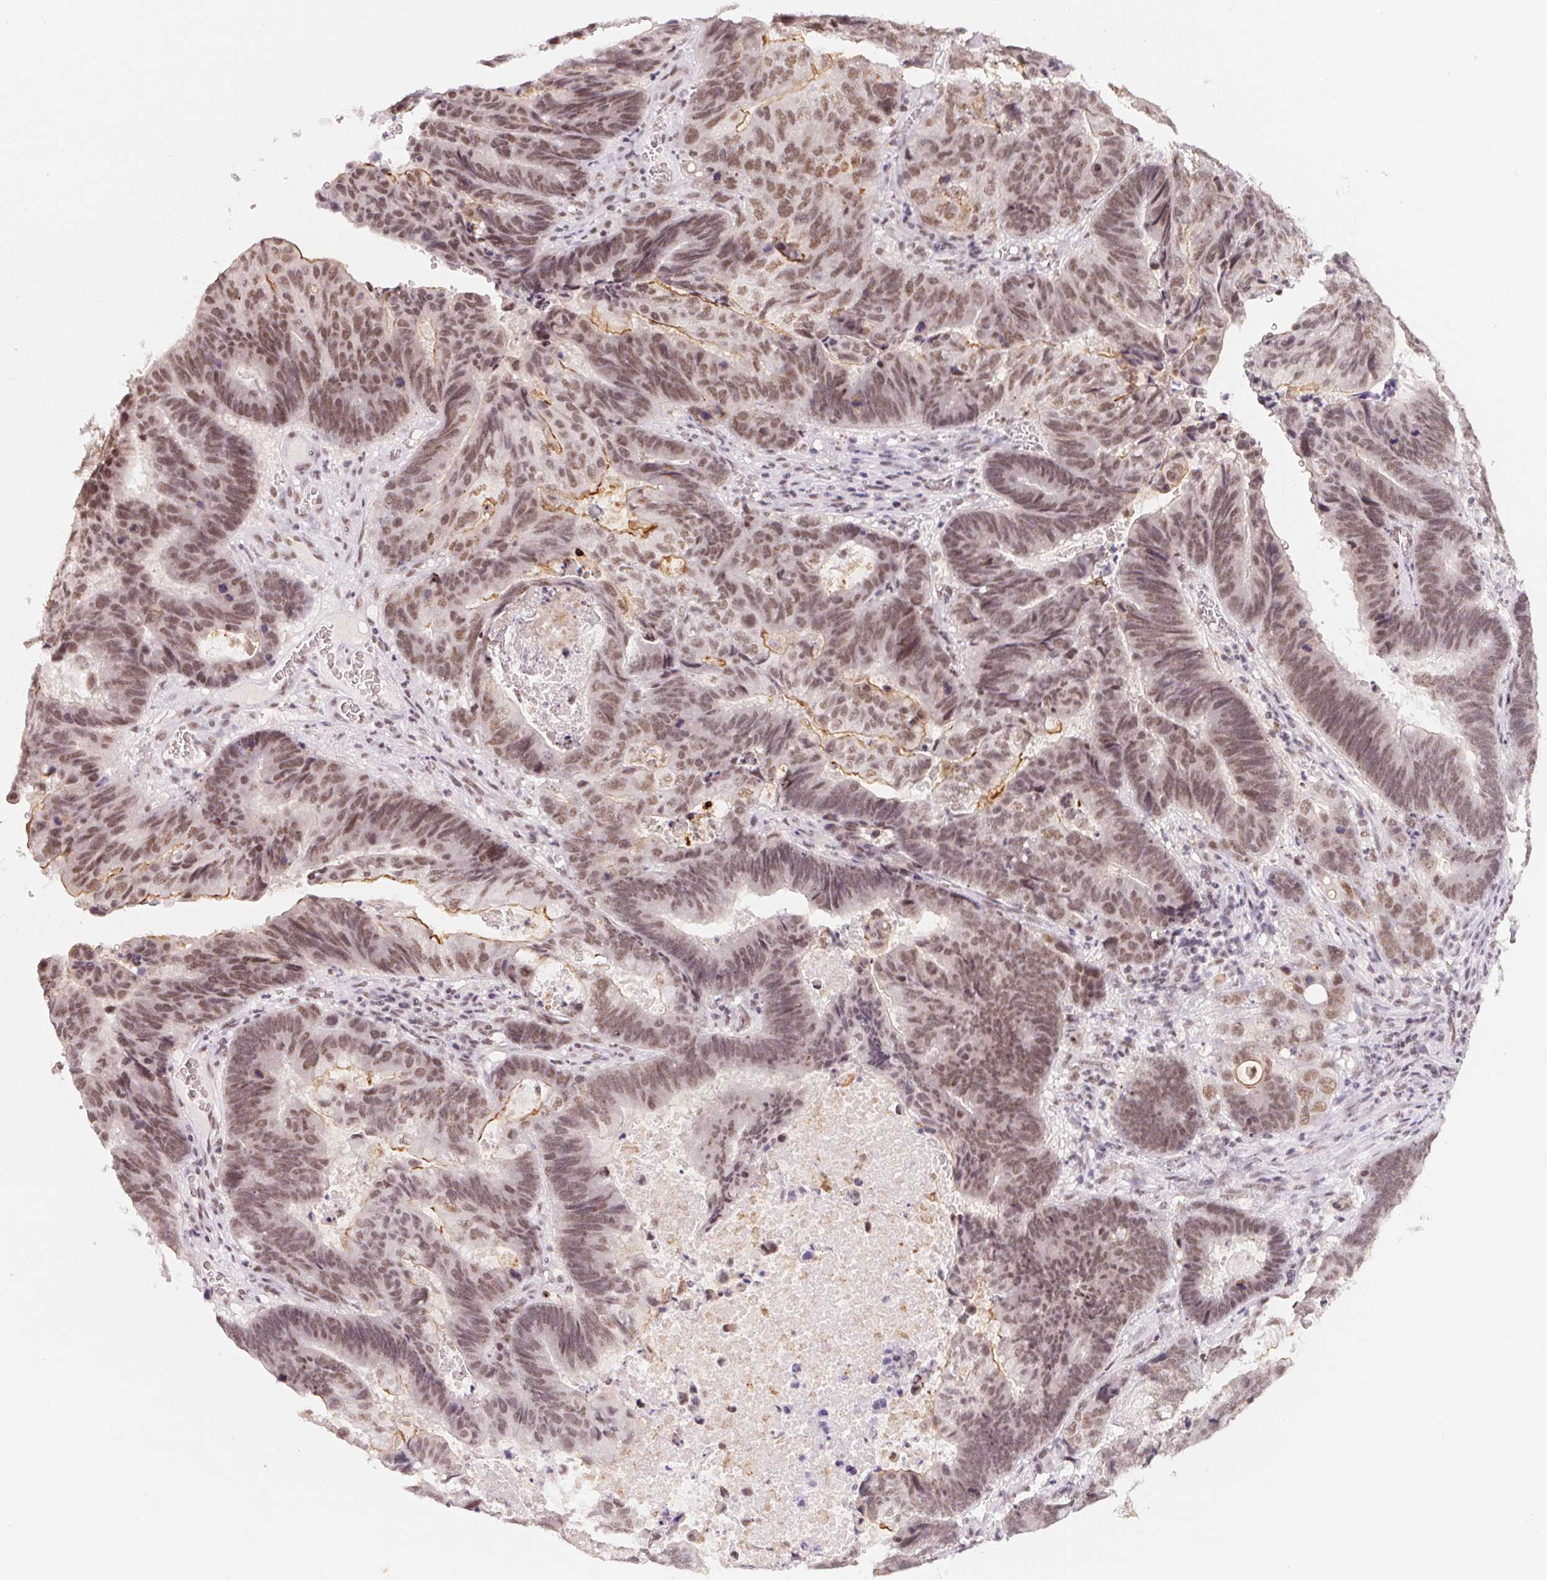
{"staining": {"intensity": "moderate", "quantity": ">75%", "location": "cytoplasmic/membranous,nuclear"}, "tissue": "lung cancer", "cell_type": "Tumor cells", "image_type": "cancer", "snomed": [{"axis": "morphology", "description": "Aneuploidy"}, {"axis": "morphology", "description": "Adenocarcinoma, NOS"}, {"axis": "morphology", "description": "Adenocarcinoma primary or metastatic"}, {"axis": "topography", "description": "Lung"}], "caption": "Immunohistochemistry image of neoplastic tissue: lung adenocarcinoma stained using IHC reveals medium levels of moderate protein expression localized specifically in the cytoplasmic/membranous and nuclear of tumor cells, appearing as a cytoplasmic/membranous and nuclear brown color.", "gene": "SRSF7", "patient": {"sex": "female", "age": 75}}